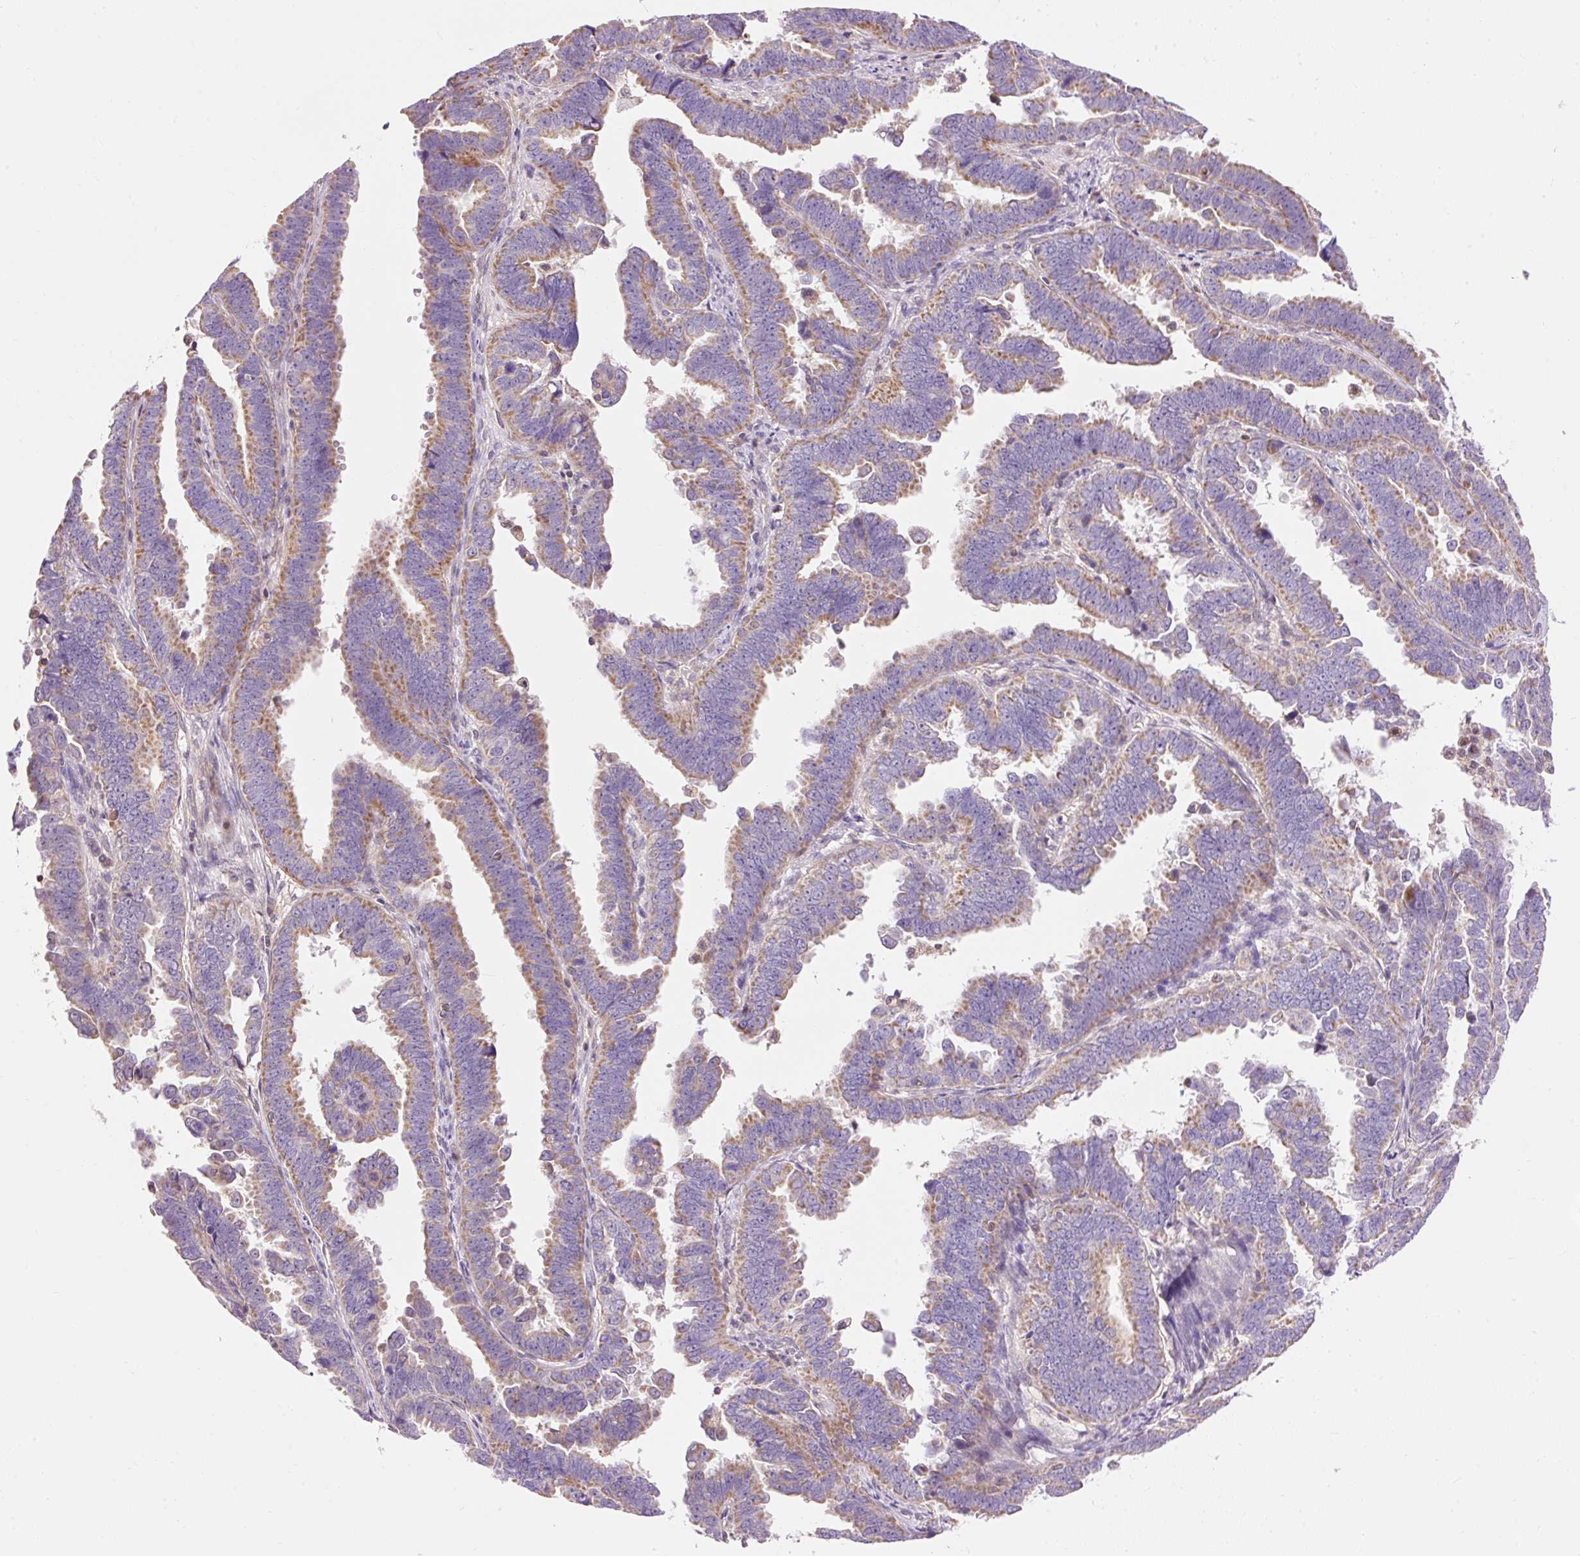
{"staining": {"intensity": "moderate", "quantity": "25%-75%", "location": "cytoplasmic/membranous"}, "tissue": "endometrial cancer", "cell_type": "Tumor cells", "image_type": "cancer", "snomed": [{"axis": "morphology", "description": "Adenocarcinoma, NOS"}, {"axis": "topography", "description": "Endometrium"}], "caption": "Immunohistochemical staining of human endometrial cancer (adenocarcinoma) reveals moderate cytoplasmic/membranous protein staining in about 25%-75% of tumor cells.", "gene": "IMMT", "patient": {"sex": "female", "age": 75}}